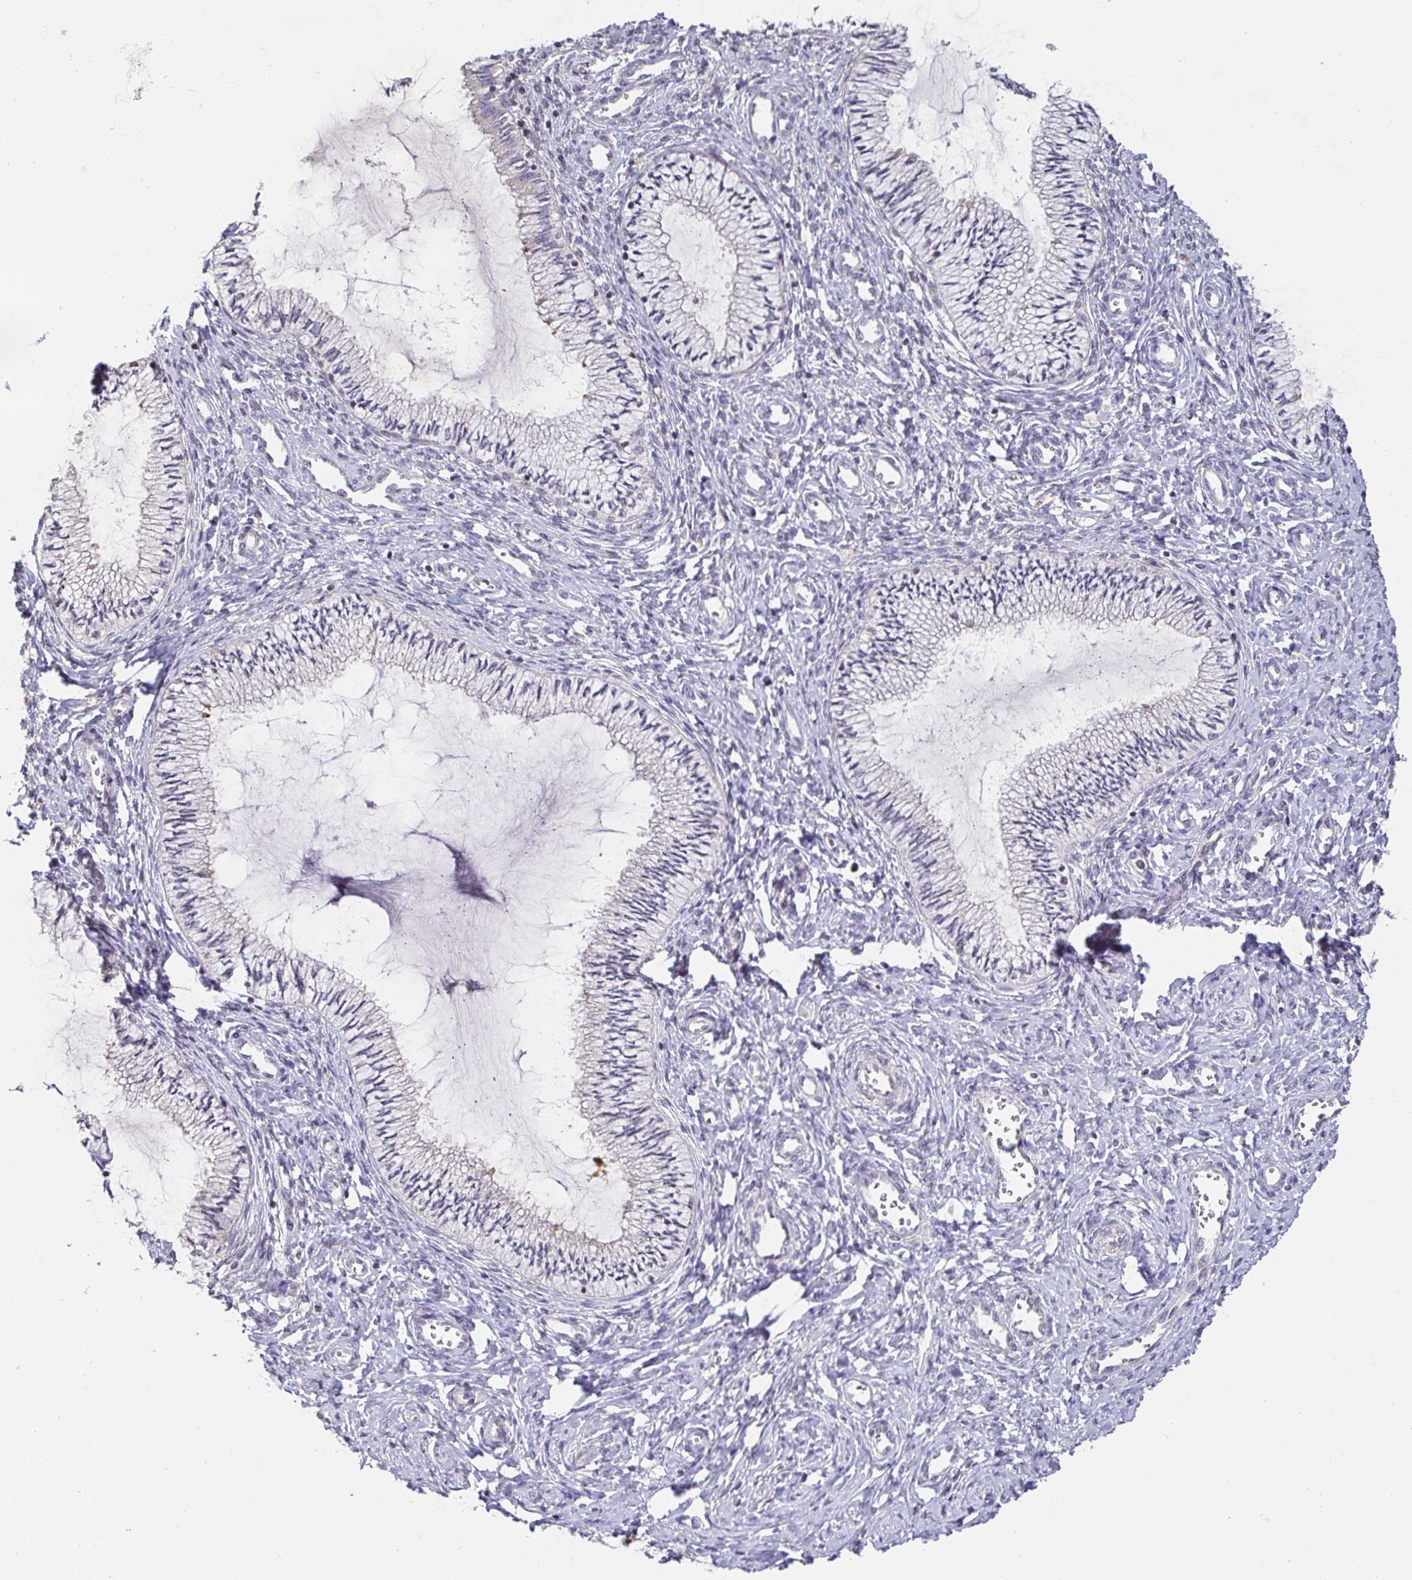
{"staining": {"intensity": "negative", "quantity": "none", "location": "none"}, "tissue": "cervix", "cell_type": "Glandular cells", "image_type": "normal", "snomed": [{"axis": "morphology", "description": "Normal tissue, NOS"}, {"axis": "topography", "description": "Cervix"}], "caption": "IHC photomicrograph of benign cervix: human cervix stained with DAB exhibits no significant protein staining in glandular cells.", "gene": "ANLN", "patient": {"sex": "female", "age": 24}}